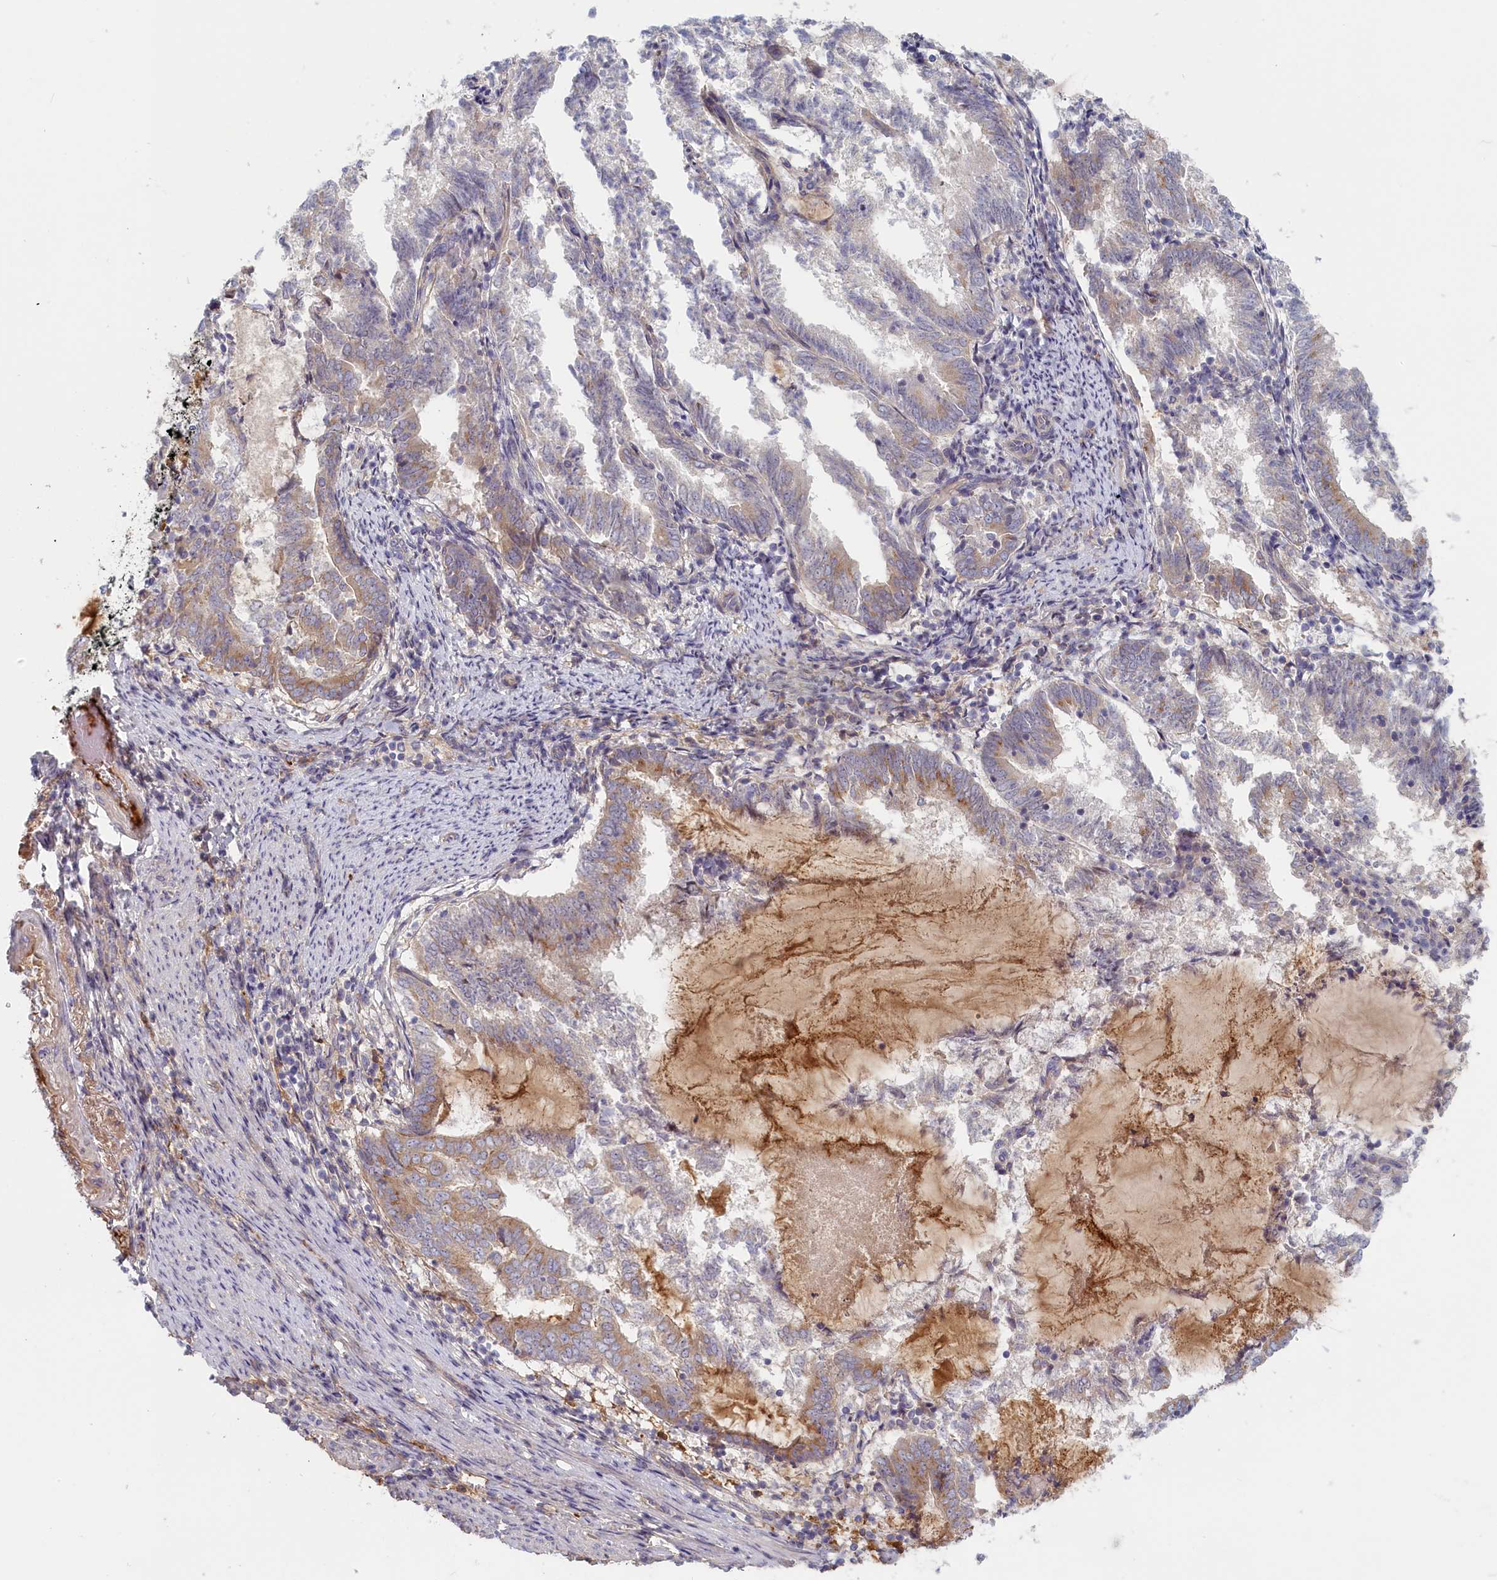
{"staining": {"intensity": "weak", "quantity": "25%-75%", "location": "cytoplasmic/membranous"}, "tissue": "endometrial cancer", "cell_type": "Tumor cells", "image_type": "cancer", "snomed": [{"axis": "morphology", "description": "Adenocarcinoma, NOS"}, {"axis": "topography", "description": "Endometrium"}], "caption": "An image of endometrial adenocarcinoma stained for a protein reveals weak cytoplasmic/membranous brown staining in tumor cells. (brown staining indicates protein expression, while blue staining denotes nuclei).", "gene": "STX16", "patient": {"sex": "female", "age": 80}}